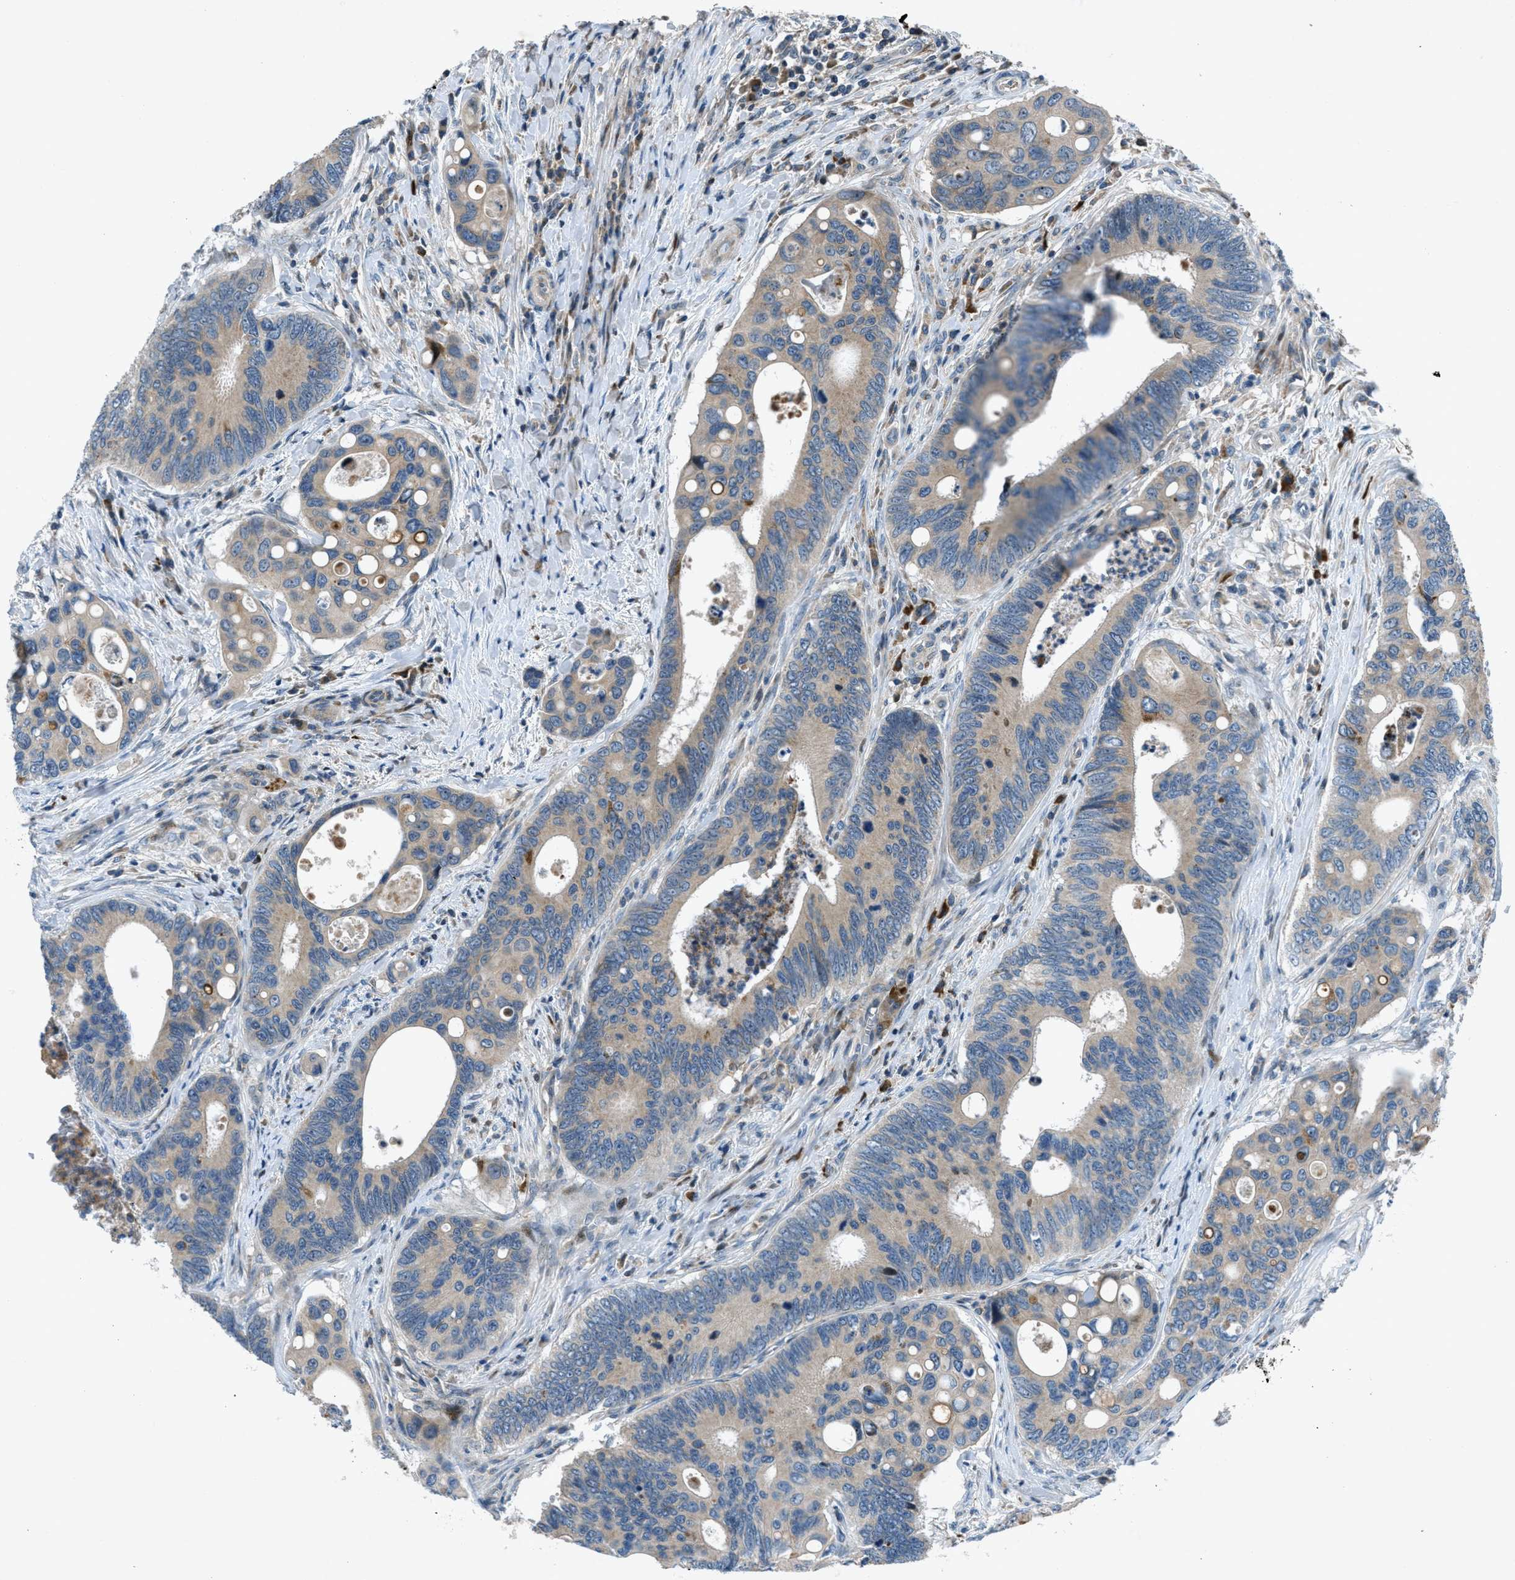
{"staining": {"intensity": "weak", "quantity": ">75%", "location": "cytoplasmic/membranous"}, "tissue": "colorectal cancer", "cell_type": "Tumor cells", "image_type": "cancer", "snomed": [{"axis": "morphology", "description": "Inflammation, NOS"}, {"axis": "morphology", "description": "Adenocarcinoma, NOS"}, {"axis": "topography", "description": "Colon"}], "caption": "Protein staining by IHC exhibits weak cytoplasmic/membranous expression in about >75% of tumor cells in colorectal cancer (adenocarcinoma).", "gene": "CLEC2D", "patient": {"sex": "male", "age": 72}}